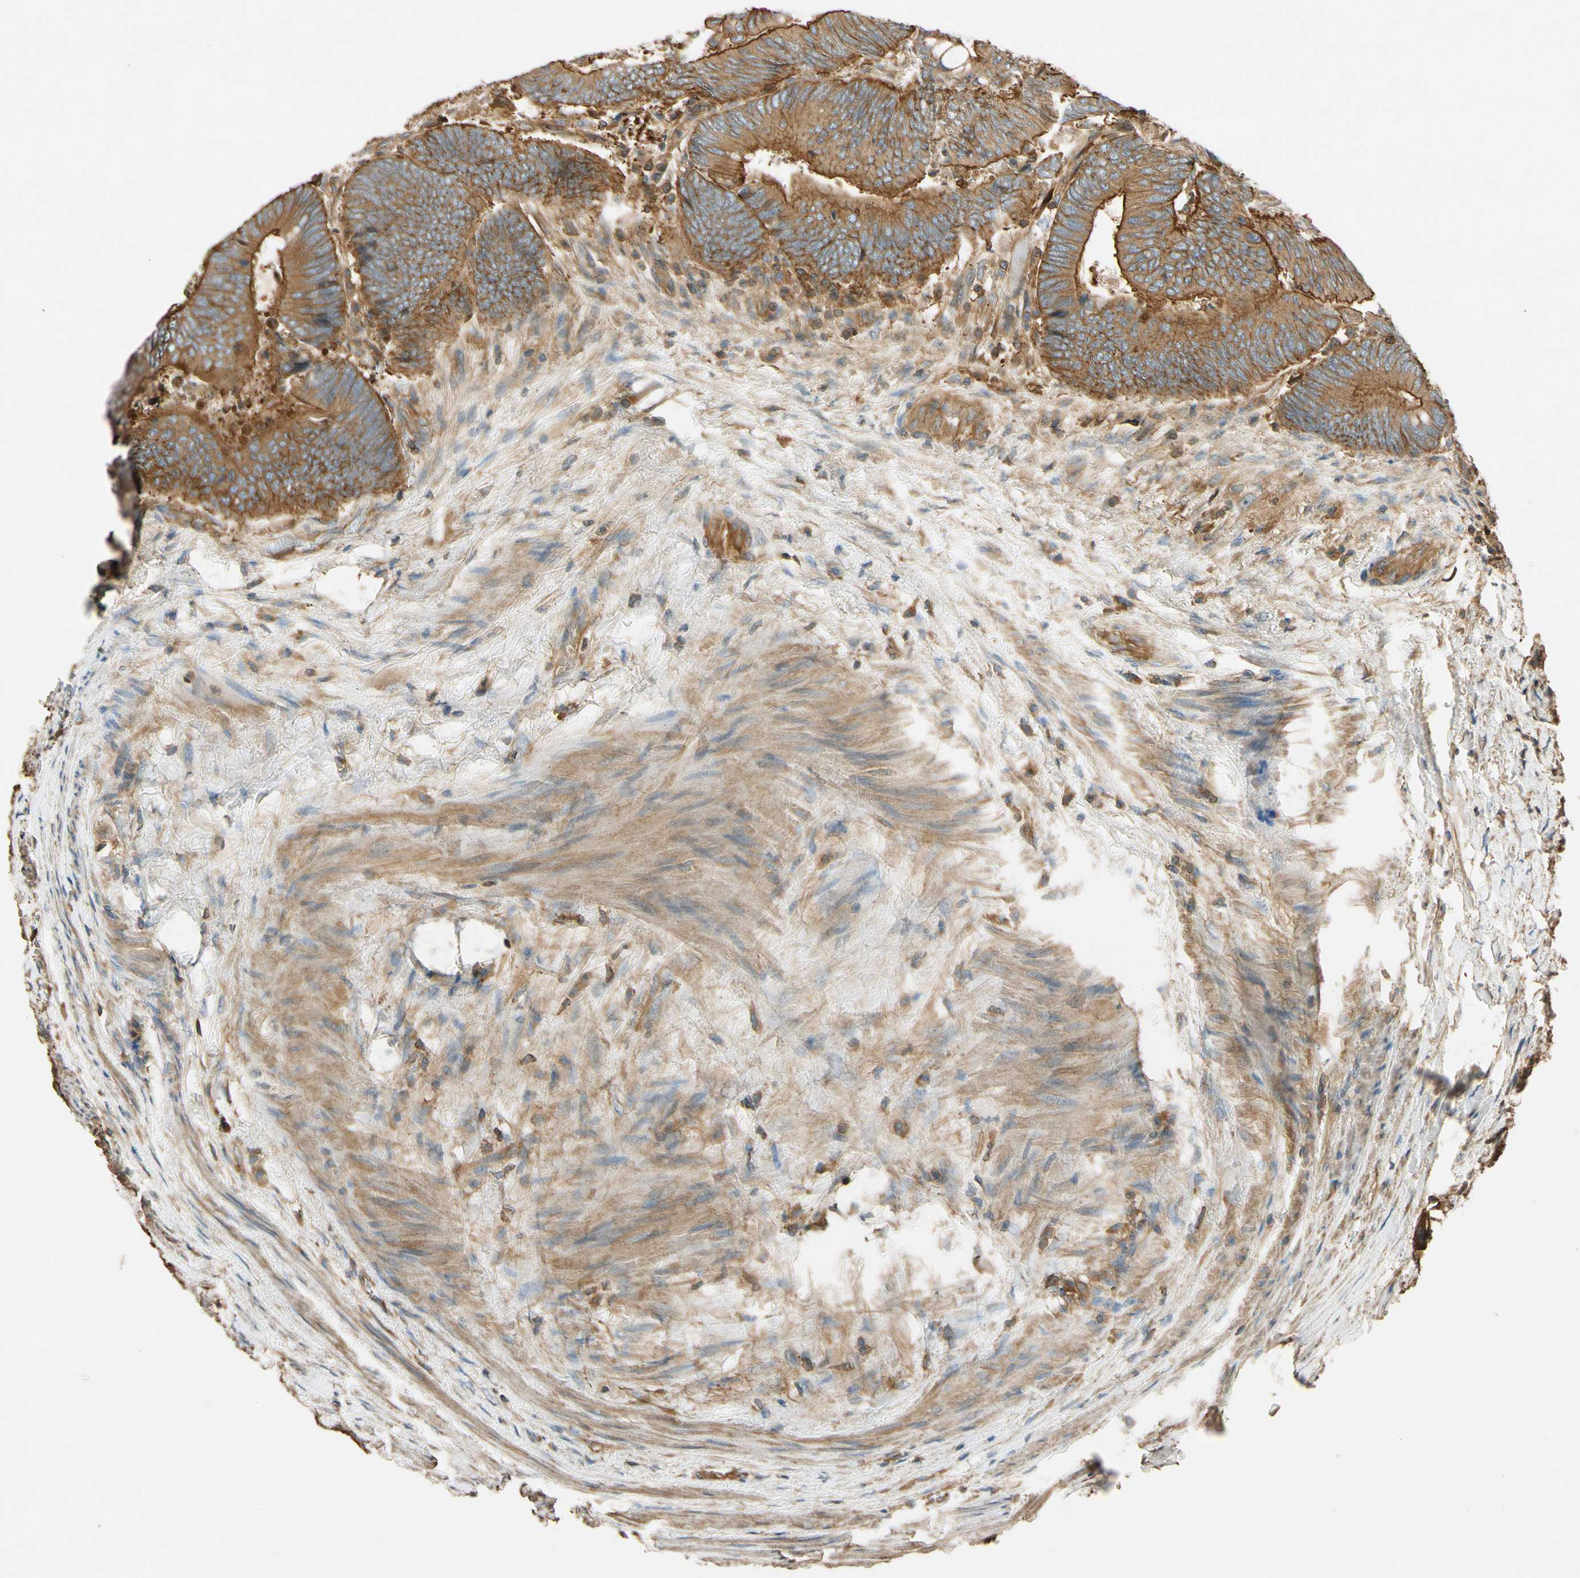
{"staining": {"intensity": "strong", "quantity": ">75%", "location": "cytoplasmic/membranous"}, "tissue": "colorectal cancer", "cell_type": "Tumor cells", "image_type": "cancer", "snomed": [{"axis": "morphology", "description": "Normal tissue, NOS"}, {"axis": "morphology", "description": "Adenocarcinoma, NOS"}, {"axis": "topography", "description": "Rectum"}, {"axis": "topography", "description": "Peripheral nerve tissue"}], "caption": "Colorectal cancer was stained to show a protein in brown. There is high levels of strong cytoplasmic/membranous positivity in approximately >75% of tumor cells. The staining was performed using DAB (3,3'-diaminobenzidine) to visualize the protein expression in brown, while the nuclei were stained in blue with hematoxylin (Magnification: 20x).", "gene": "TCP11L1", "patient": {"sex": "male", "age": 92}}